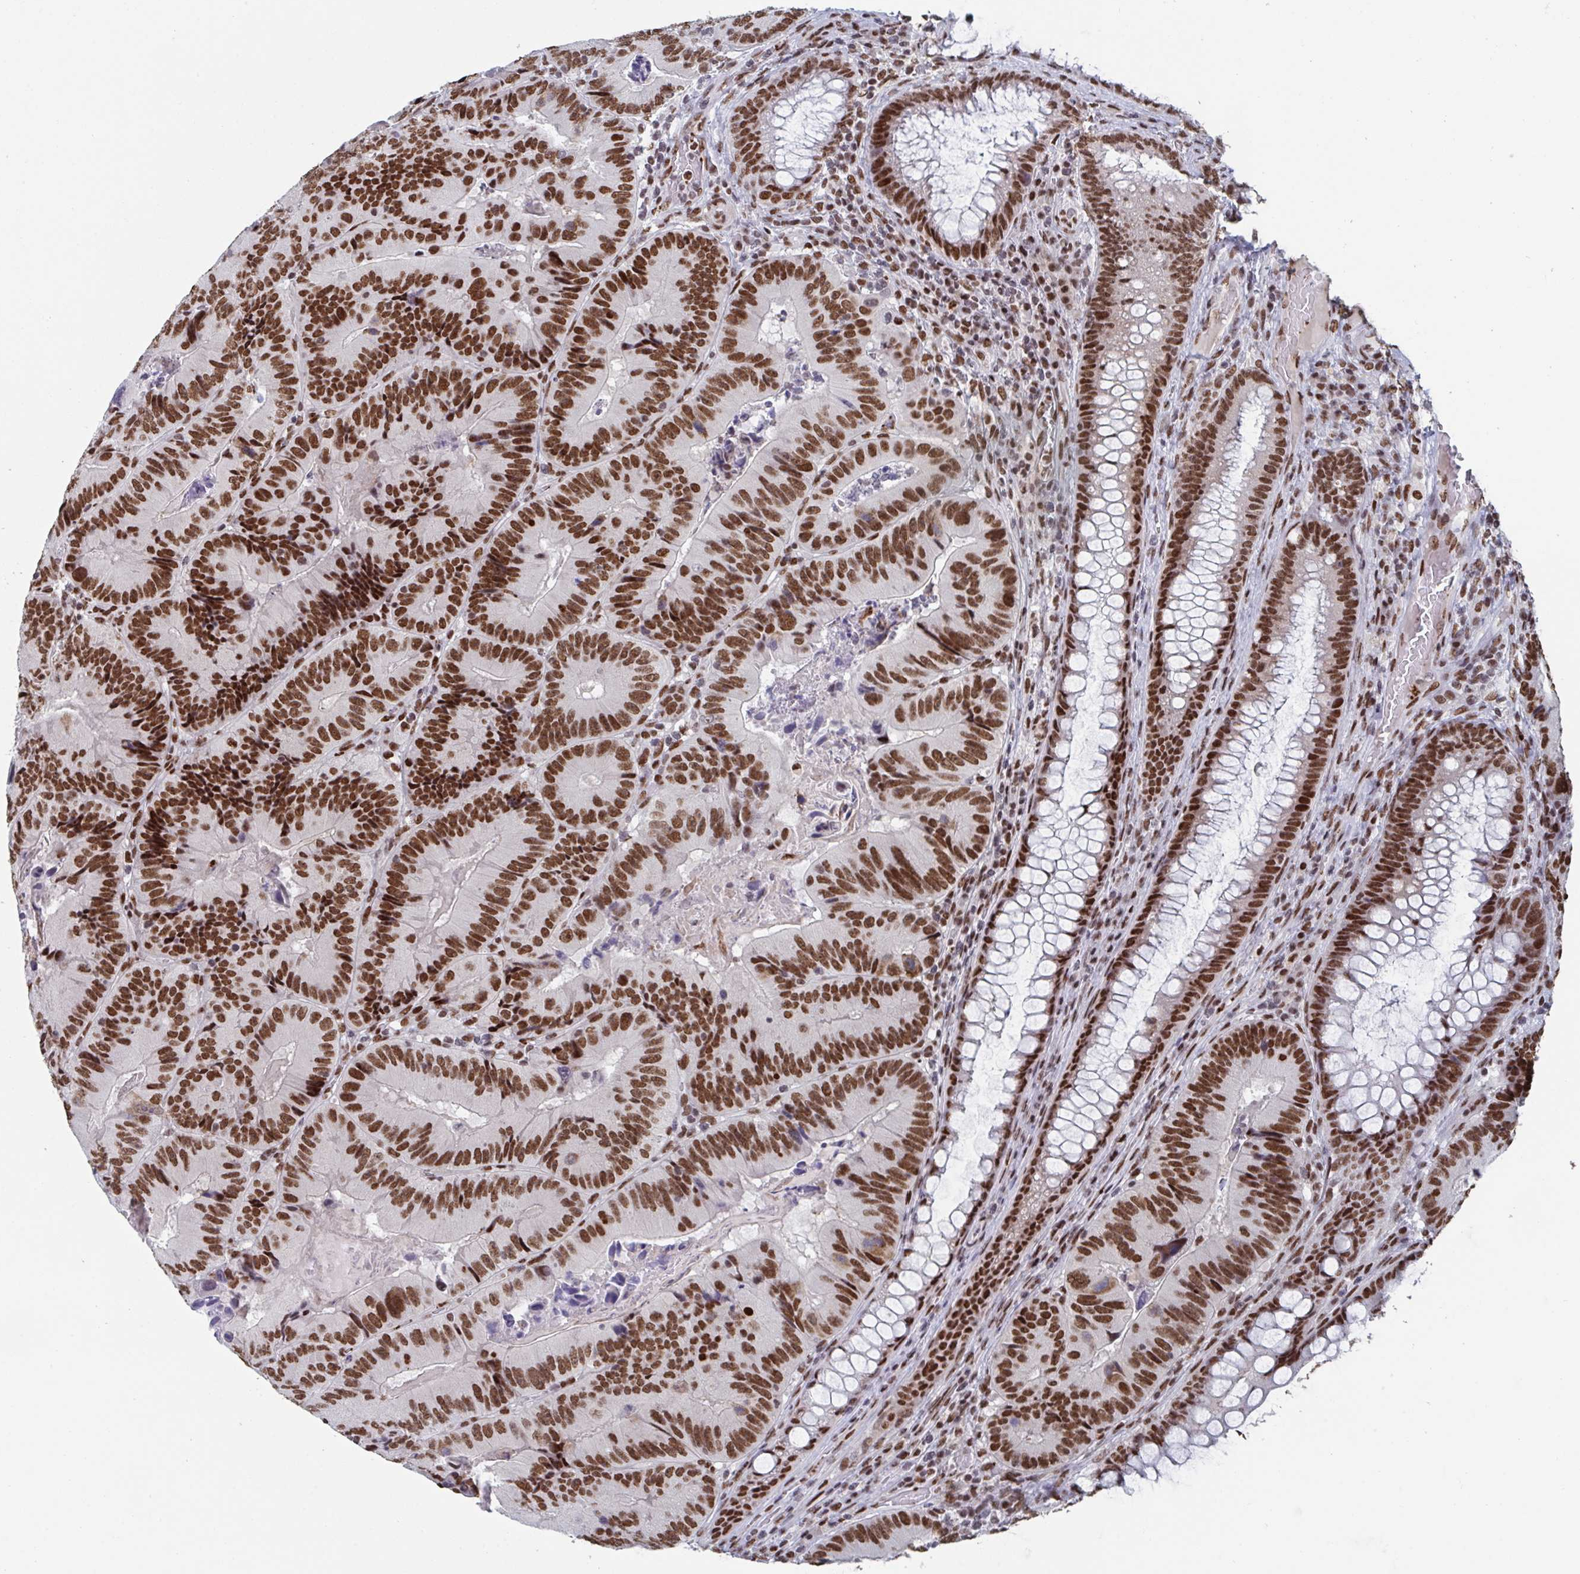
{"staining": {"intensity": "strong", "quantity": ">75%", "location": "nuclear"}, "tissue": "colorectal cancer", "cell_type": "Tumor cells", "image_type": "cancer", "snomed": [{"axis": "morphology", "description": "Adenocarcinoma, NOS"}, {"axis": "topography", "description": "Colon"}], "caption": "Immunohistochemistry (IHC) staining of adenocarcinoma (colorectal), which displays high levels of strong nuclear expression in about >75% of tumor cells indicating strong nuclear protein staining. The staining was performed using DAB (brown) for protein detection and nuclei were counterstained in hematoxylin (blue).", "gene": "ZNF607", "patient": {"sex": "female", "age": 86}}